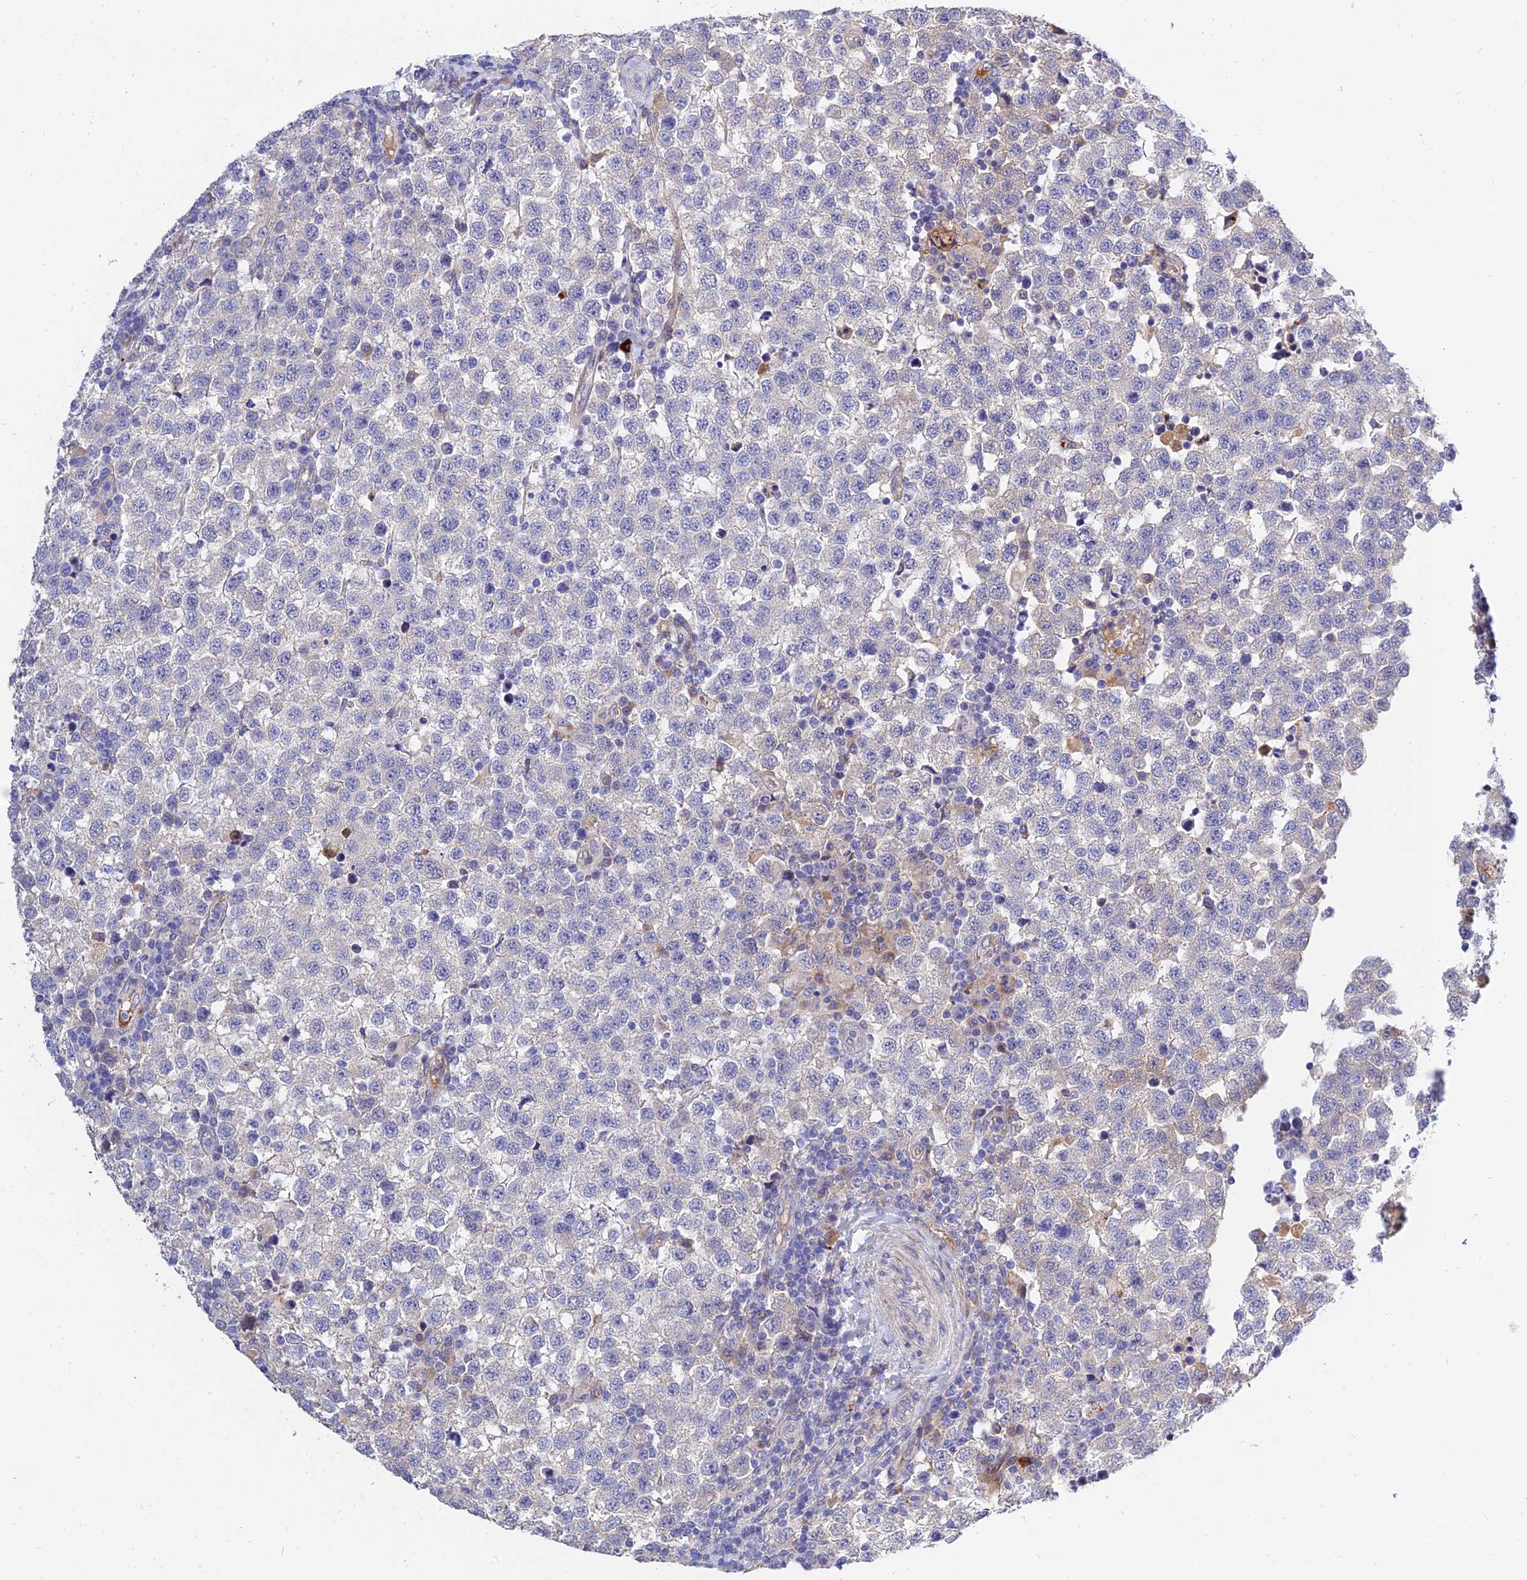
{"staining": {"intensity": "negative", "quantity": "none", "location": "none"}, "tissue": "testis cancer", "cell_type": "Tumor cells", "image_type": "cancer", "snomed": [{"axis": "morphology", "description": "Seminoma, NOS"}, {"axis": "topography", "description": "Testis"}], "caption": "Seminoma (testis) was stained to show a protein in brown. There is no significant positivity in tumor cells.", "gene": "MRPL35", "patient": {"sex": "male", "age": 34}}